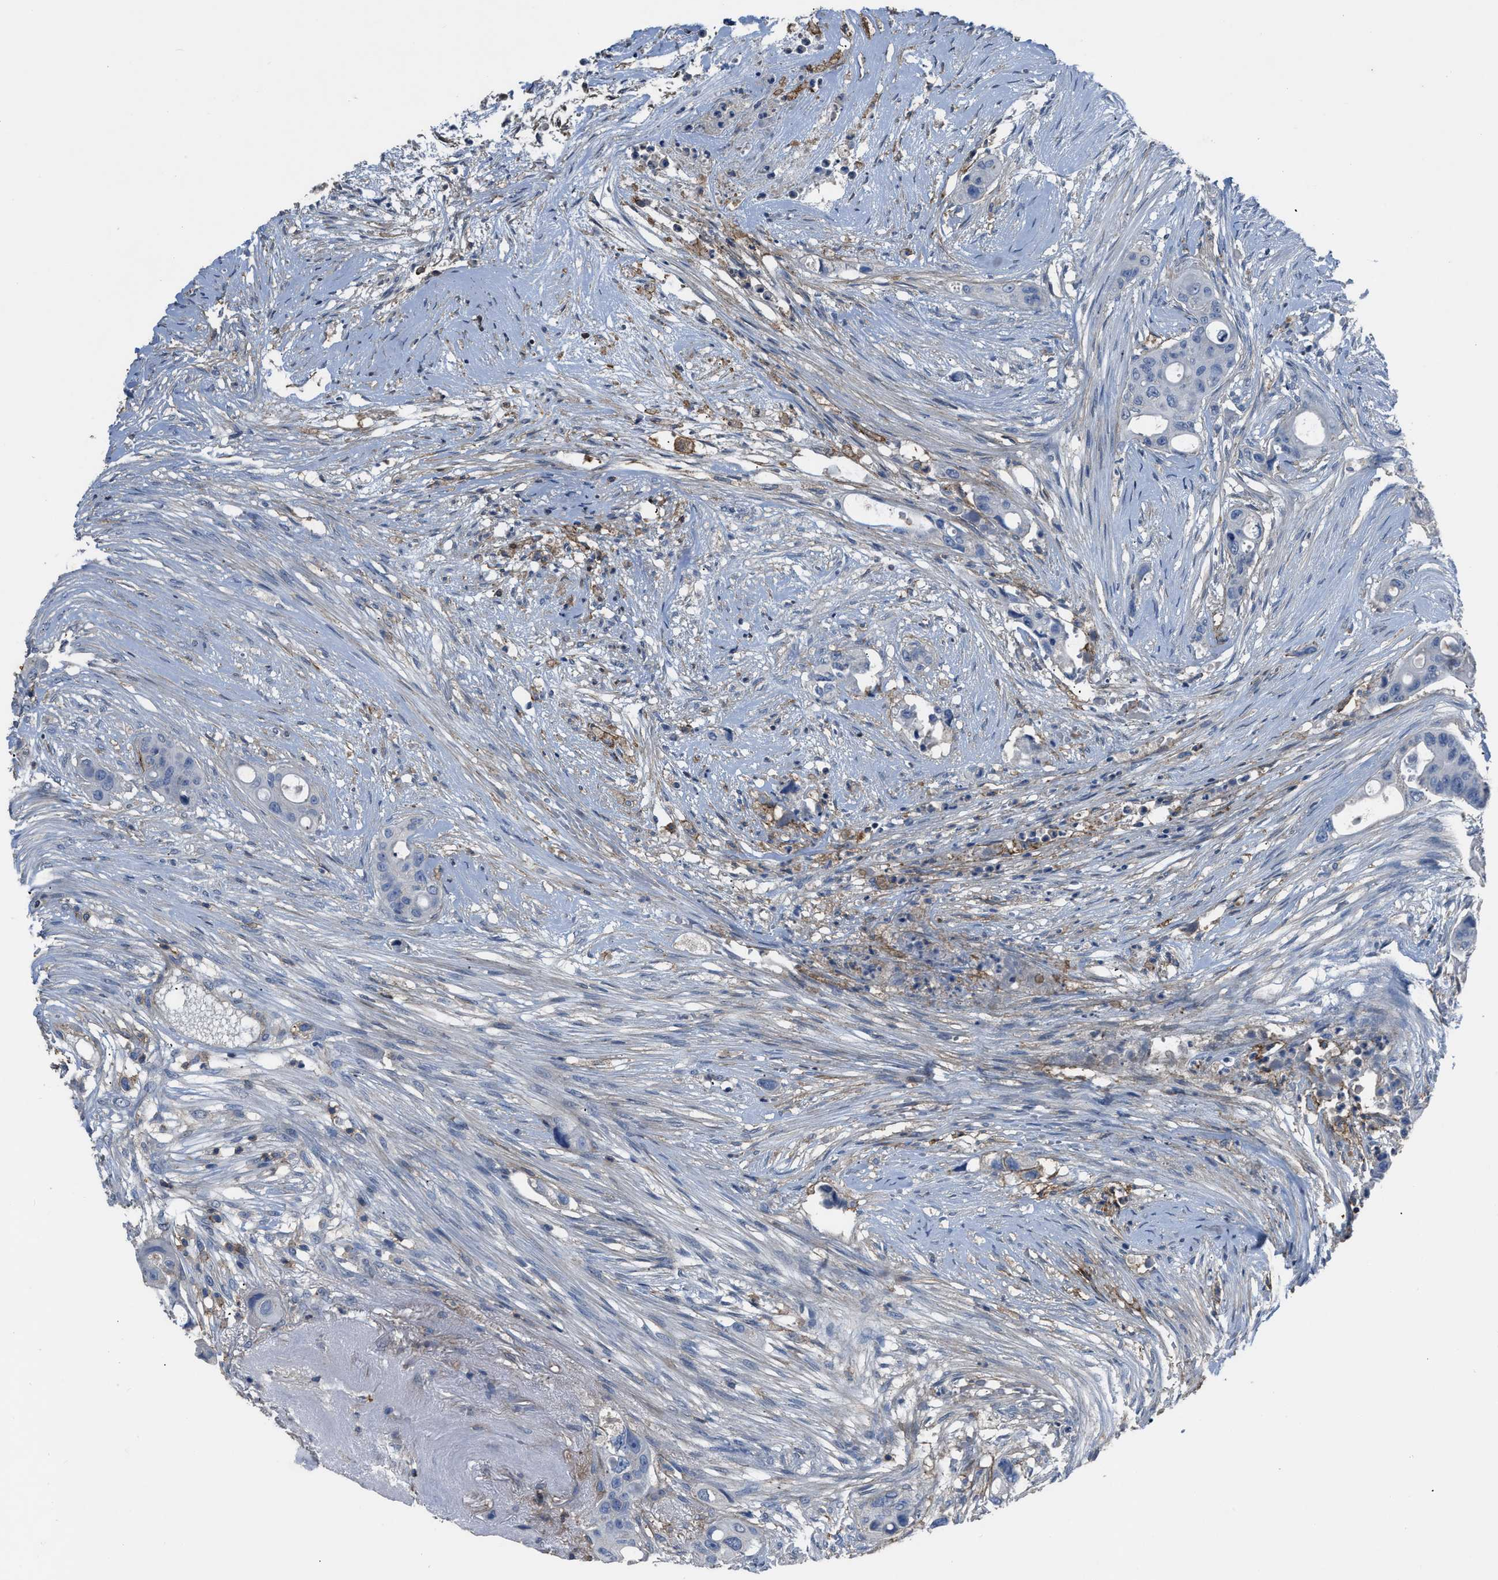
{"staining": {"intensity": "negative", "quantity": "none", "location": "none"}, "tissue": "colorectal cancer", "cell_type": "Tumor cells", "image_type": "cancer", "snomed": [{"axis": "morphology", "description": "Adenocarcinoma, NOS"}, {"axis": "topography", "description": "Colon"}], "caption": "A photomicrograph of adenocarcinoma (colorectal) stained for a protein exhibits no brown staining in tumor cells.", "gene": "OR51E1", "patient": {"sex": "female", "age": 57}}